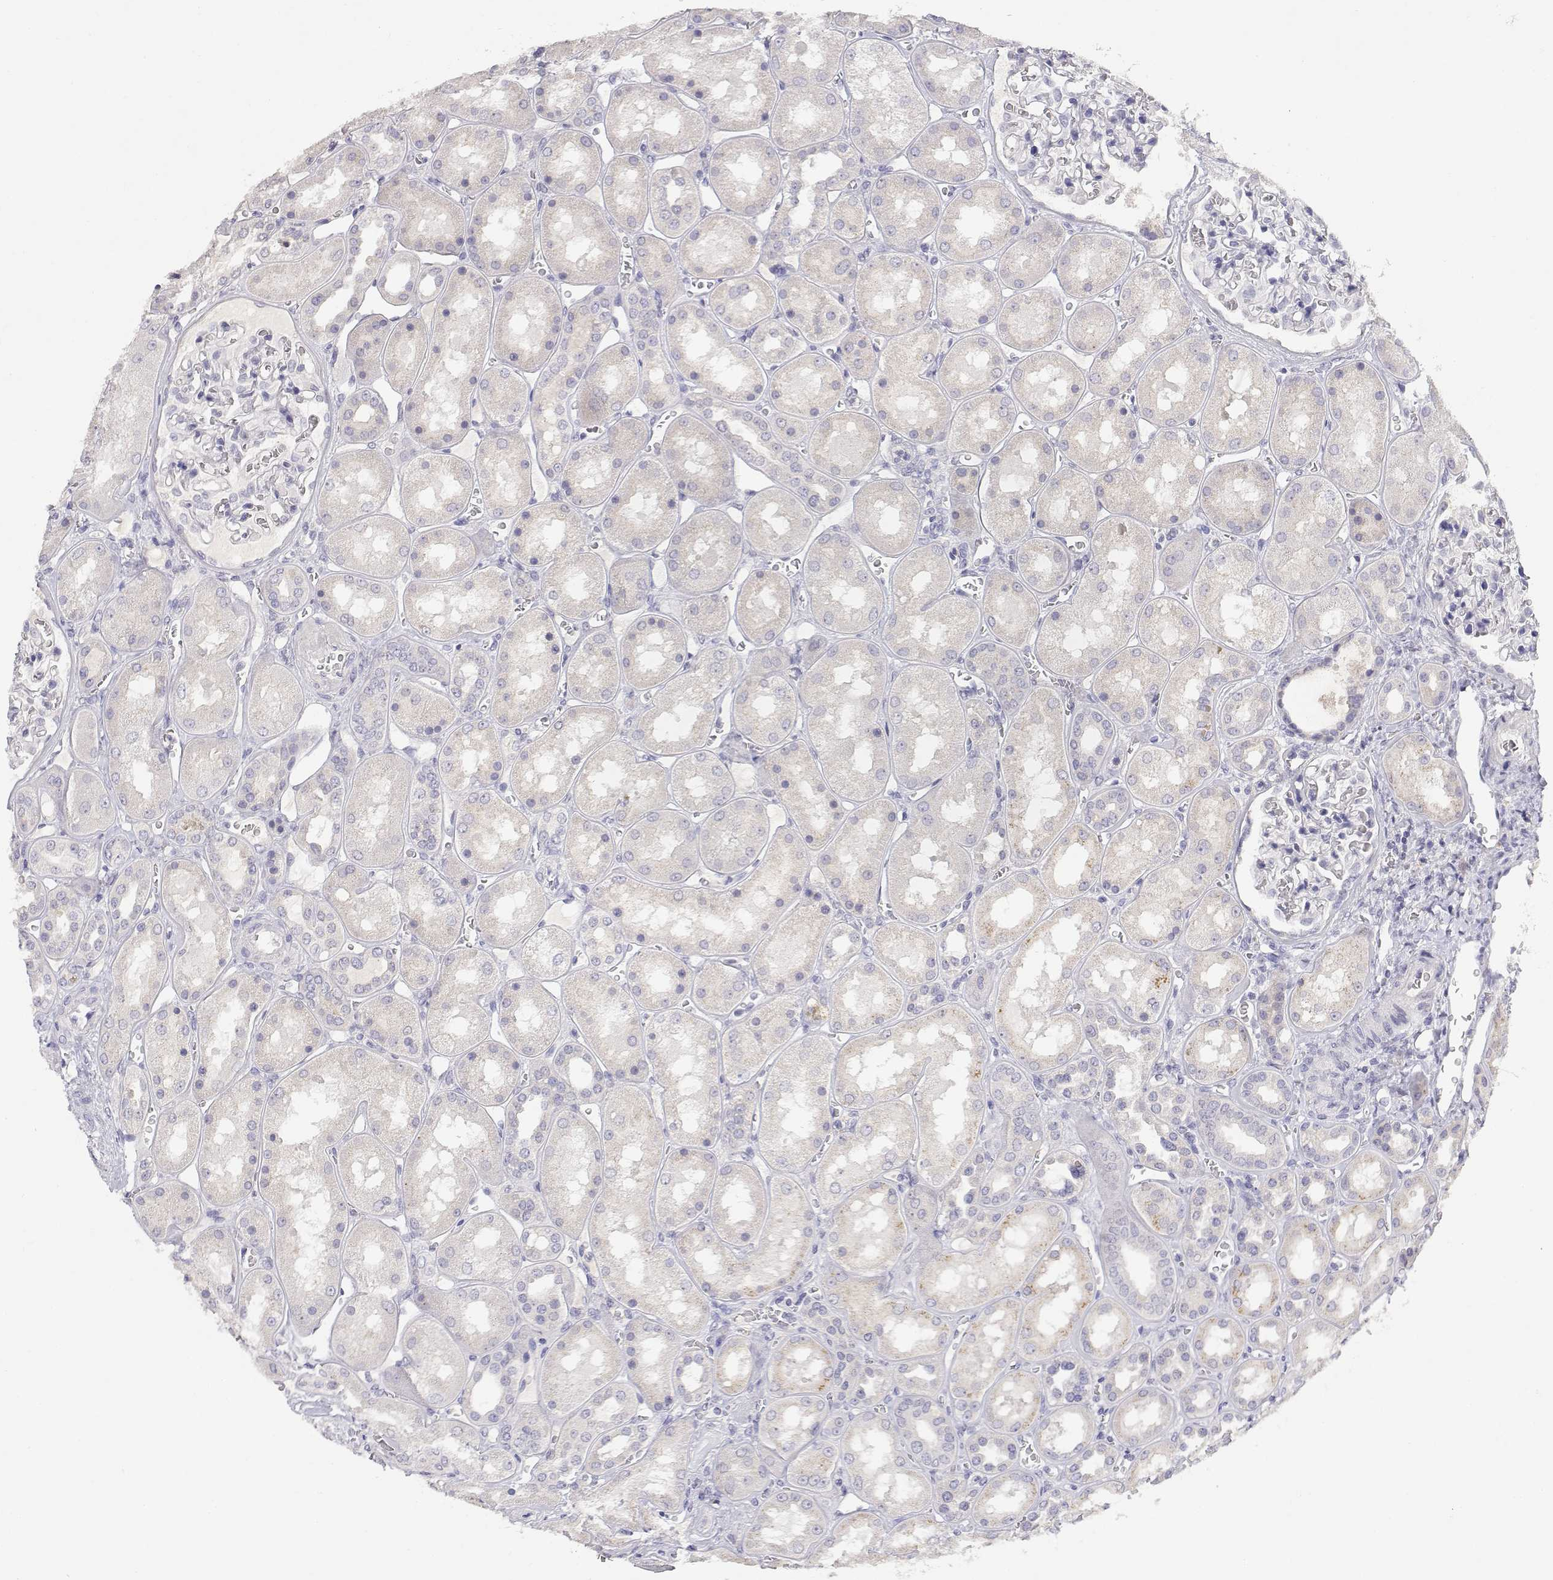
{"staining": {"intensity": "negative", "quantity": "none", "location": "none"}, "tissue": "kidney", "cell_type": "Cells in glomeruli", "image_type": "normal", "snomed": [{"axis": "morphology", "description": "Normal tissue, NOS"}, {"axis": "topography", "description": "Kidney"}], "caption": "This is an immunohistochemistry (IHC) image of unremarkable kidney. There is no positivity in cells in glomeruli.", "gene": "ADA", "patient": {"sex": "male", "age": 73}}